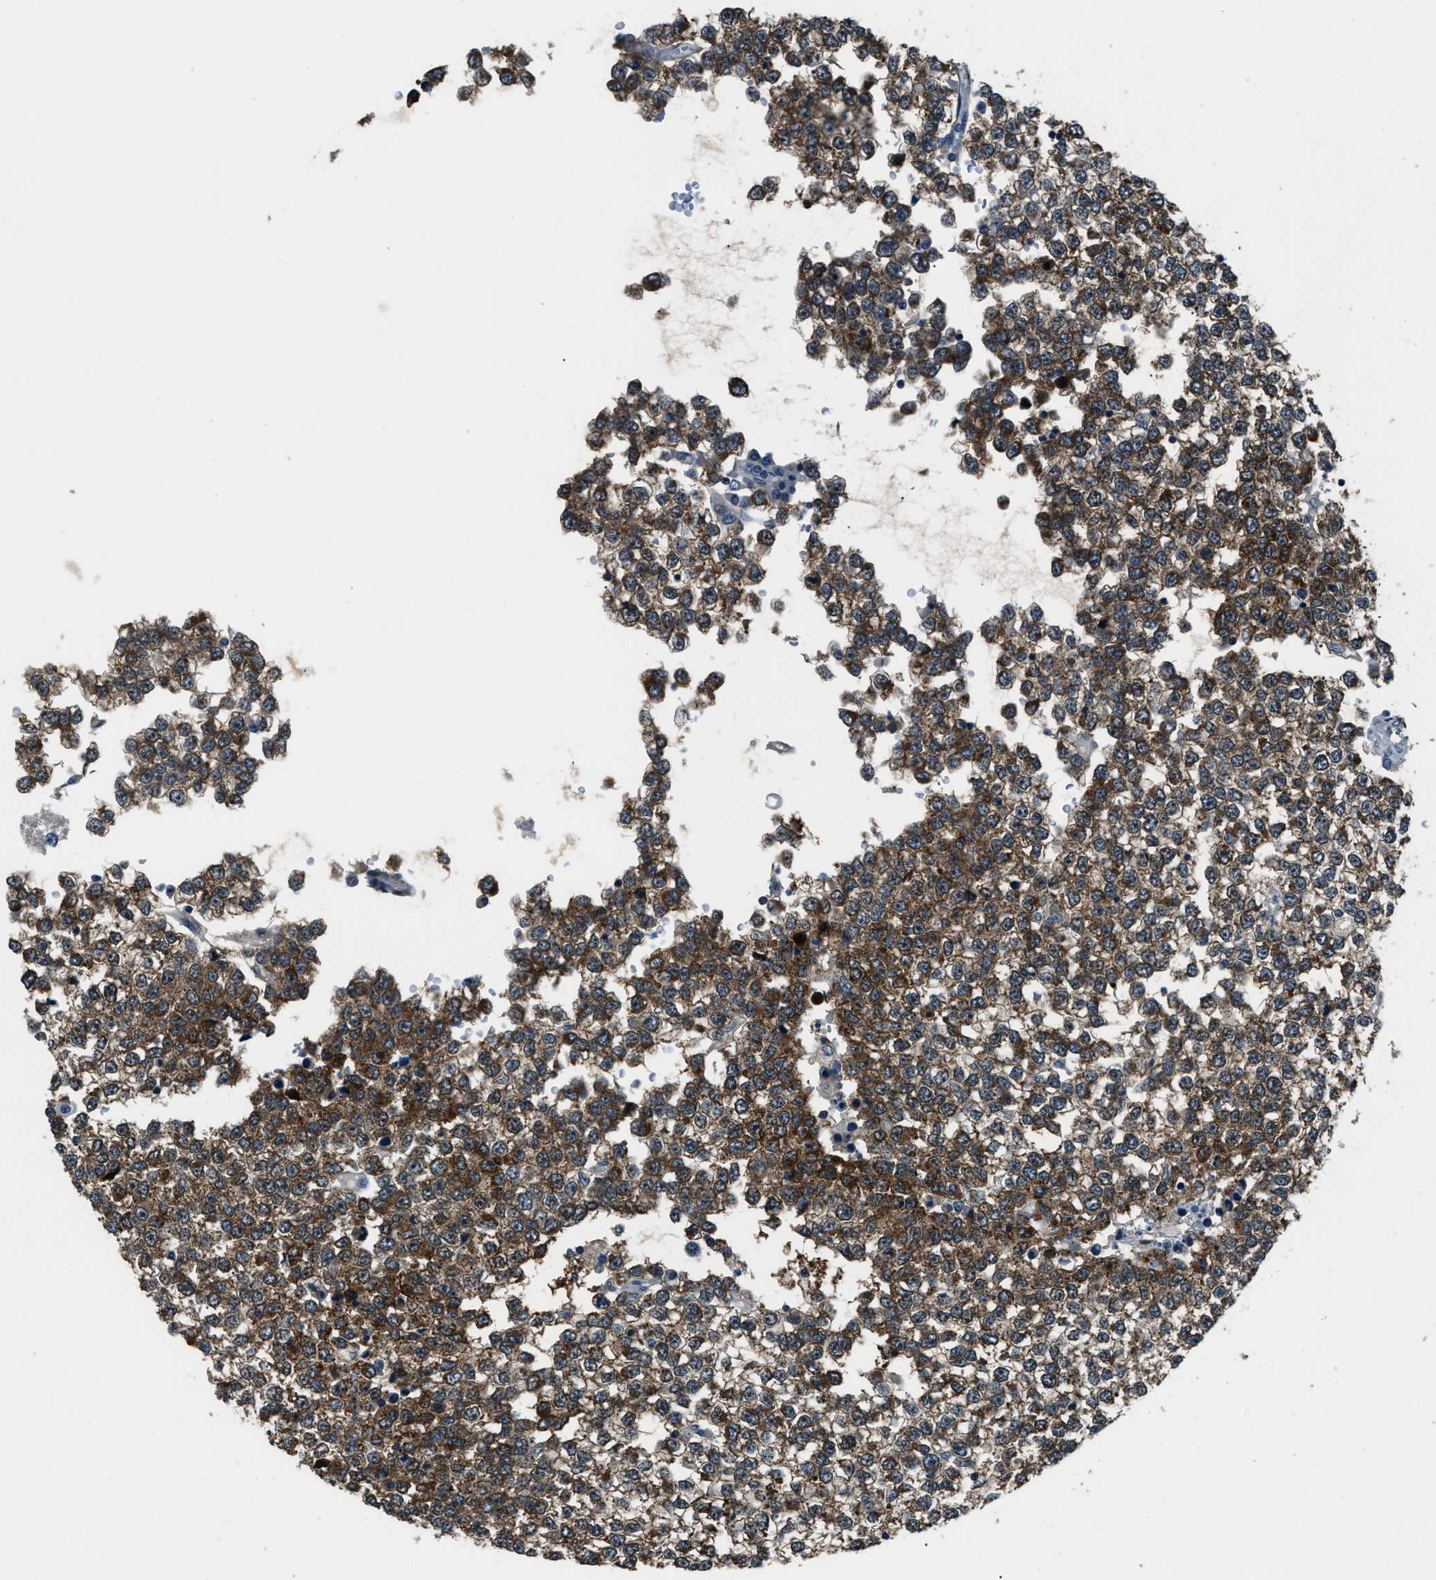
{"staining": {"intensity": "moderate", "quantity": ">75%", "location": "cytoplasmic/membranous"}, "tissue": "testis cancer", "cell_type": "Tumor cells", "image_type": "cancer", "snomed": [{"axis": "morphology", "description": "Seminoma, NOS"}, {"axis": "topography", "description": "Testis"}], "caption": "Immunohistochemical staining of human testis cancer (seminoma) displays medium levels of moderate cytoplasmic/membranous positivity in about >75% of tumor cells. The staining was performed using DAB, with brown indicating positive protein expression. Nuclei are stained blue with hematoxylin.", "gene": "NUDCD3", "patient": {"sex": "male", "age": 65}}